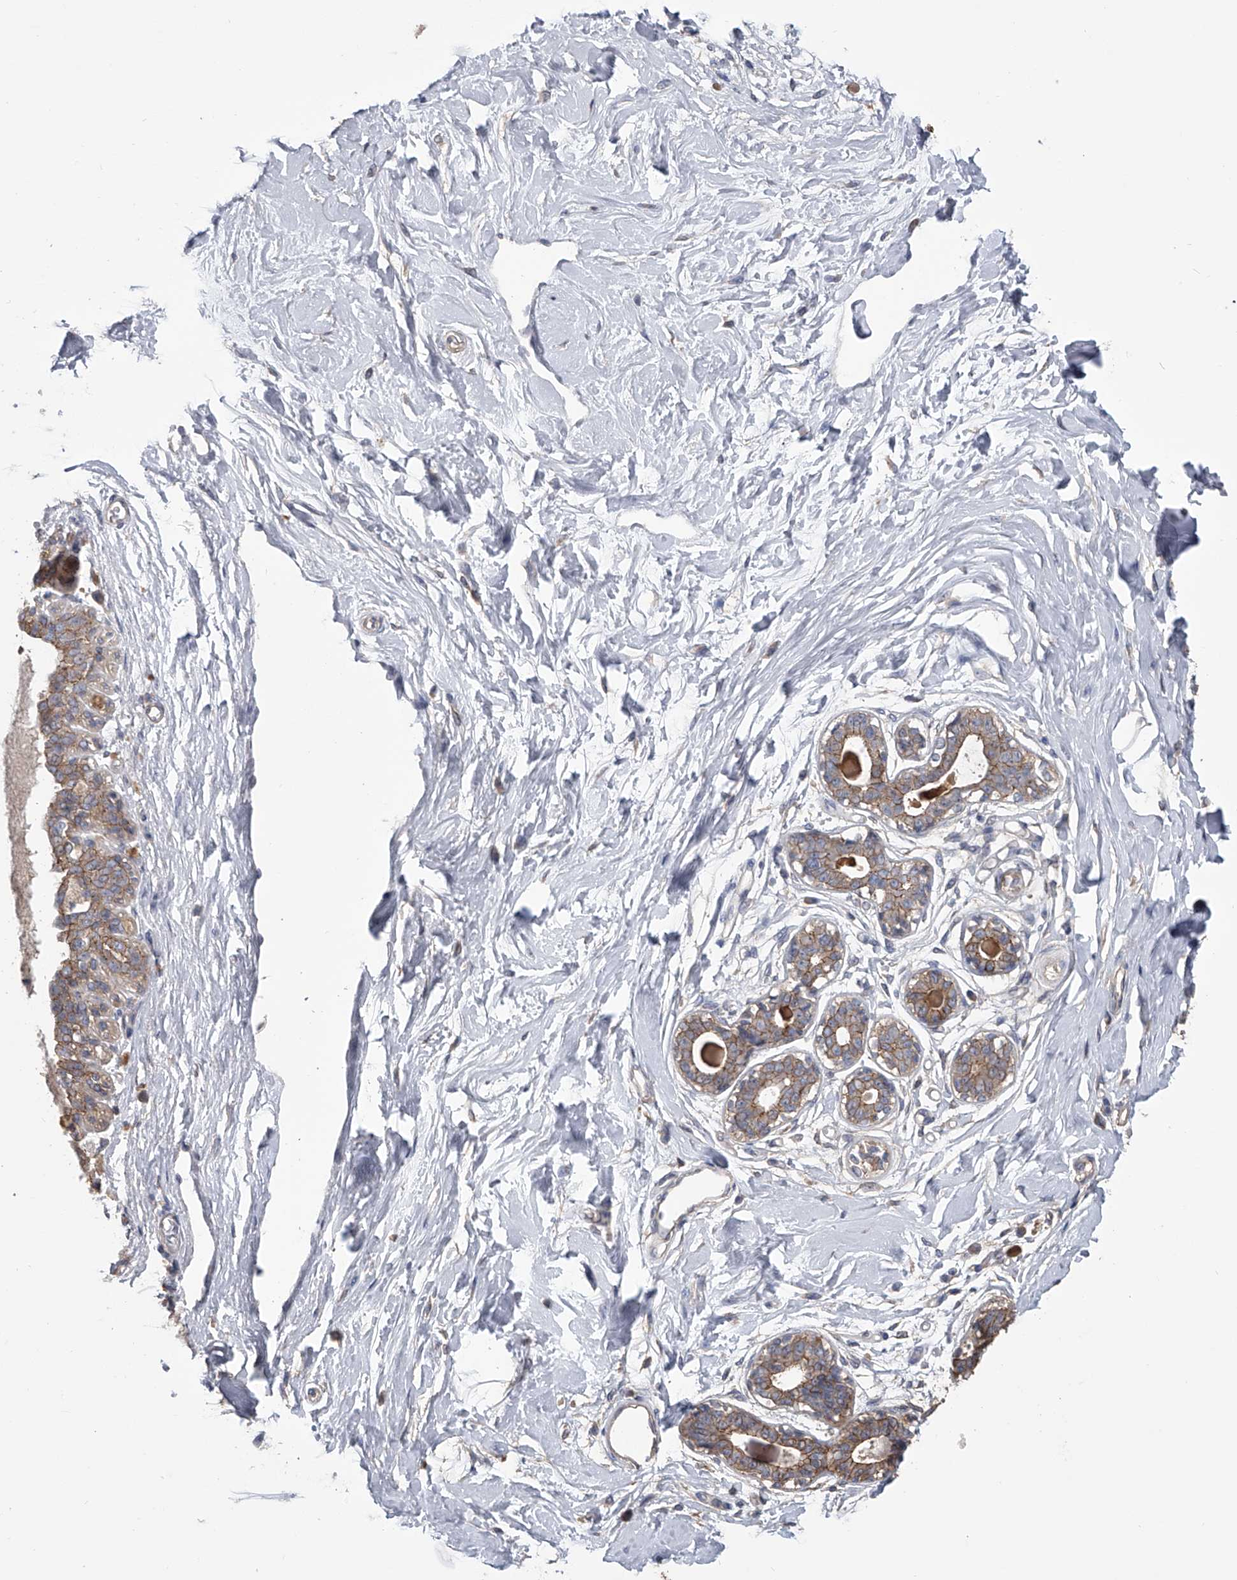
{"staining": {"intensity": "moderate", "quantity": ">75%", "location": "cytoplasmic/membranous"}, "tissue": "breast", "cell_type": "Glandular cells", "image_type": "normal", "snomed": [{"axis": "morphology", "description": "Normal tissue, NOS"}, {"axis": "topography", "description": "Breast"}], "caption": "Immunohistochemistry (IHC) of unremarkable breast shows medium levels of moderate cytoplasmic/membranous positivity in about >75% of glandular cells. (DAB = brown stain, brightfield microscopy at high magnification).", "gene": "ZNF343", "patient": {"sex": "female", "age": 45}}